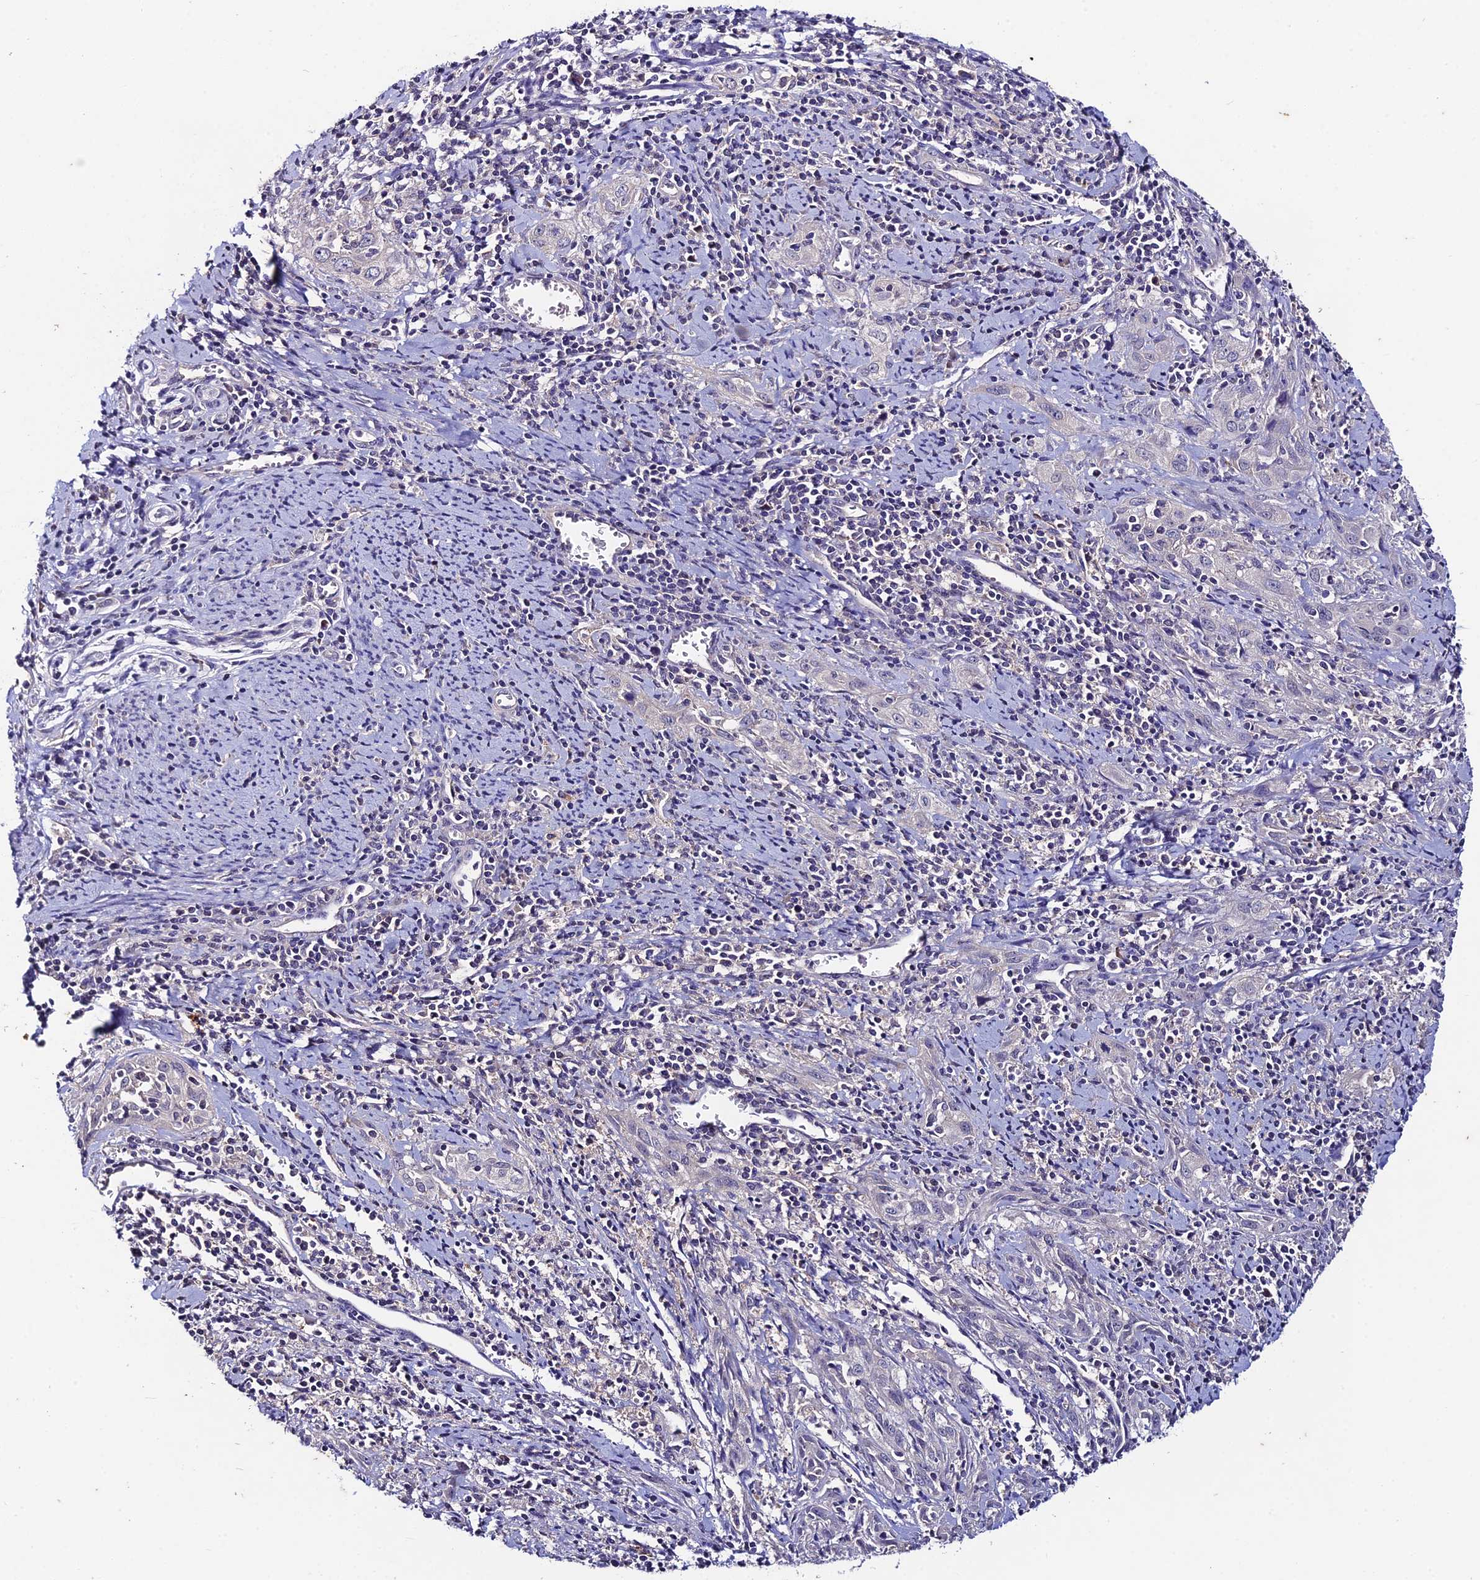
{"staining": {"intensity": "negative", "quantity": "none", "location": "none"}, "tissue": "cervical cancer", "cell_type": "Tumor cells", "image_type": "cancer", "snomed": [{"axis": "morphology", "description": "Squamous cell carcinoma, NOS"}, {"axis": "topography", "description": "Cervix"}], "caption": "Immunohistochemical staining of human cervical cancer (squamous cell carcinoma) demonstrates no significant staining in tumor cells.", "gene": "LGALS7", "patient": {"sex": "female", "age": 57}}